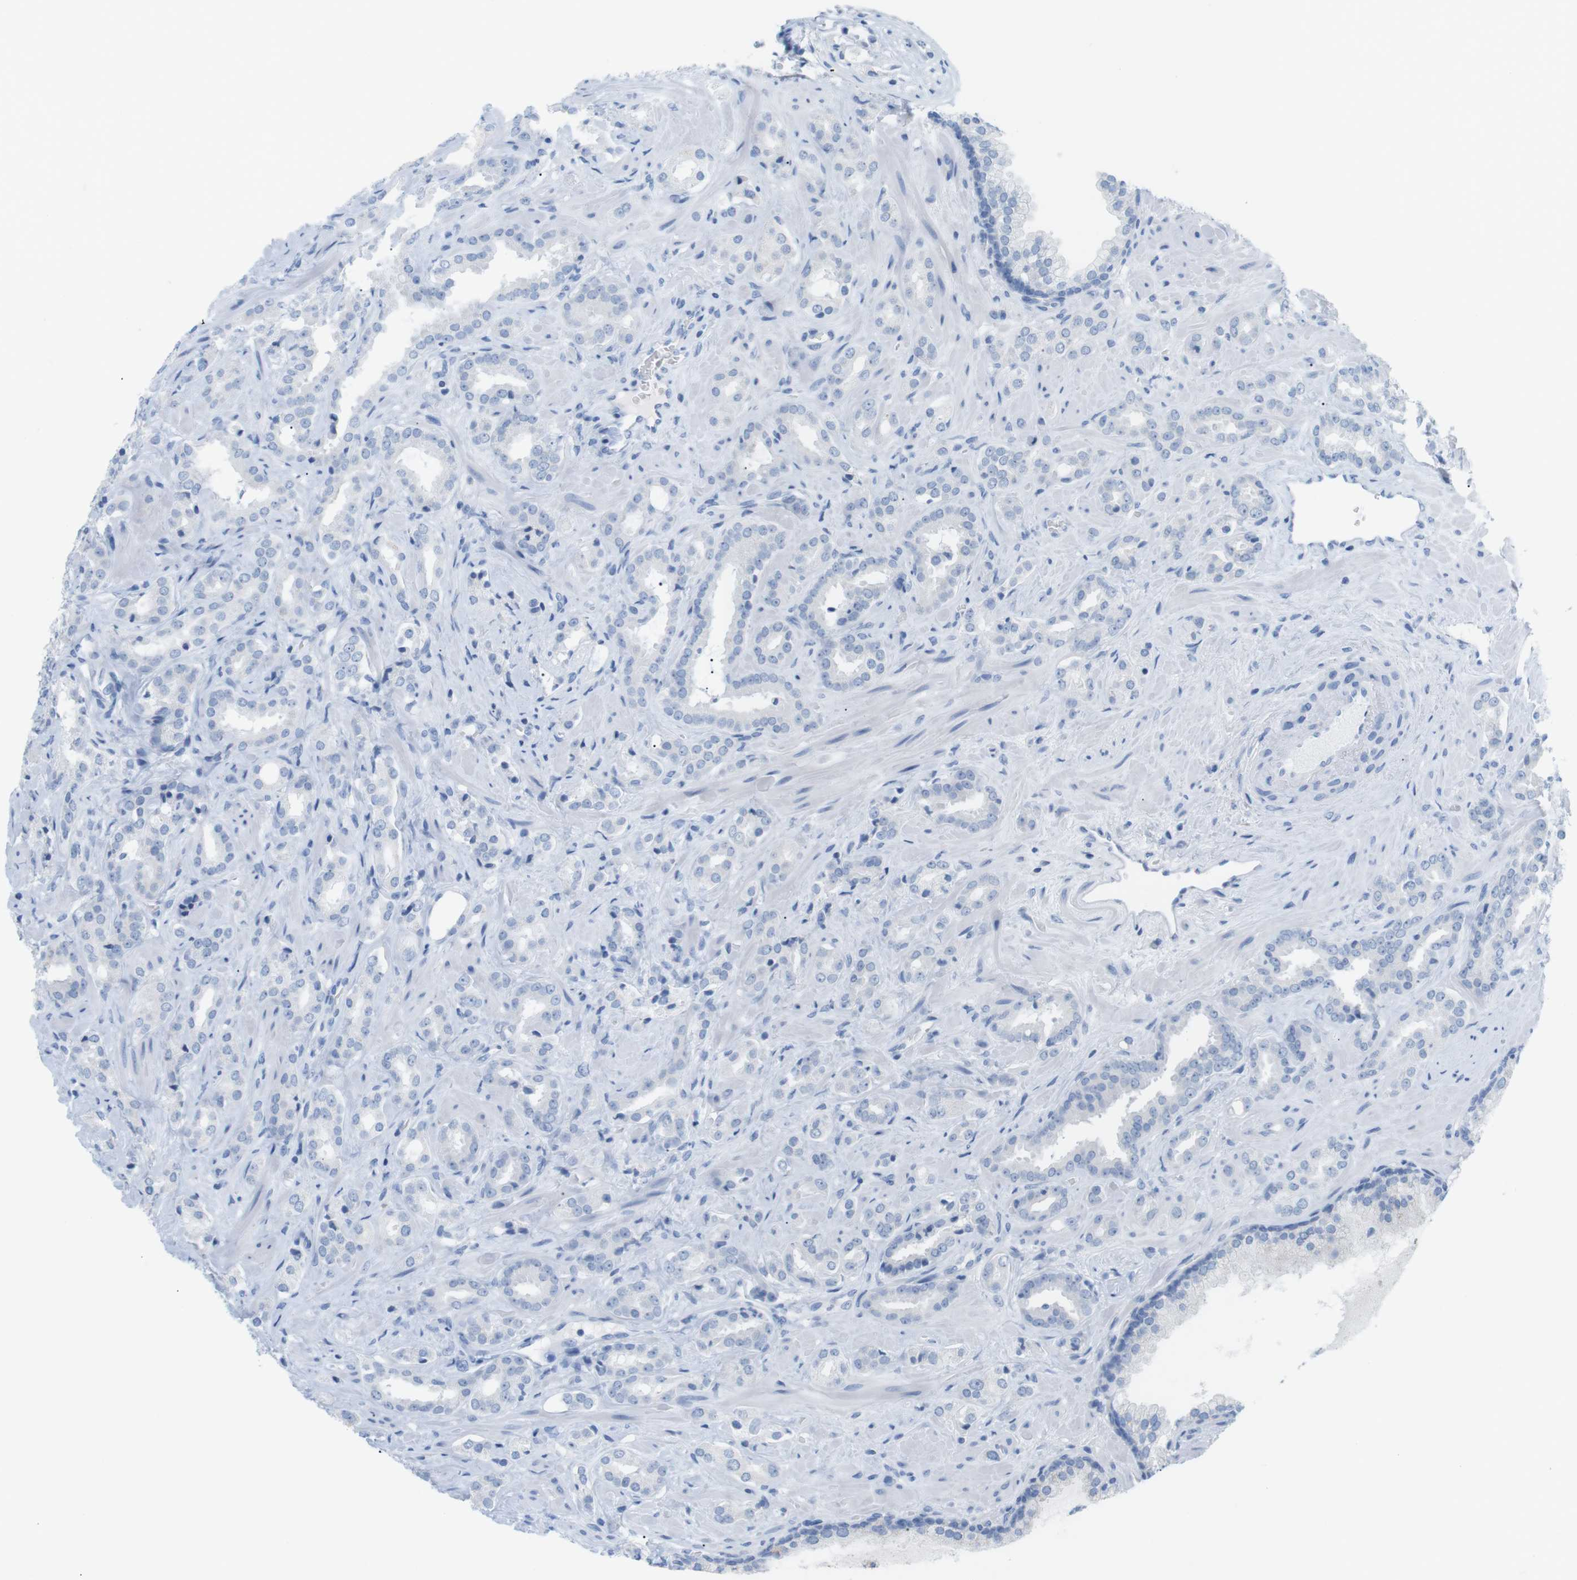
{"staining": {"intensity": "negative", "quantity": "none", "location": "none"}, "tissue": "prostate cancer", "cell_type": "Tumor cells", "image_type": "cancer", "snomed": [{"axis": "morphology", "description": "Adenocarcinoma, High grade"}, {"axis": "topography", "description": "Prostate"}], "caption": "Immunohistochemistry of human prostate cancer displays no positivity in tumor cells. (DAB immunohistochemistry, high magnification).", "gene": "HBG2", "patient": {"sex": "male", "age": 64}}